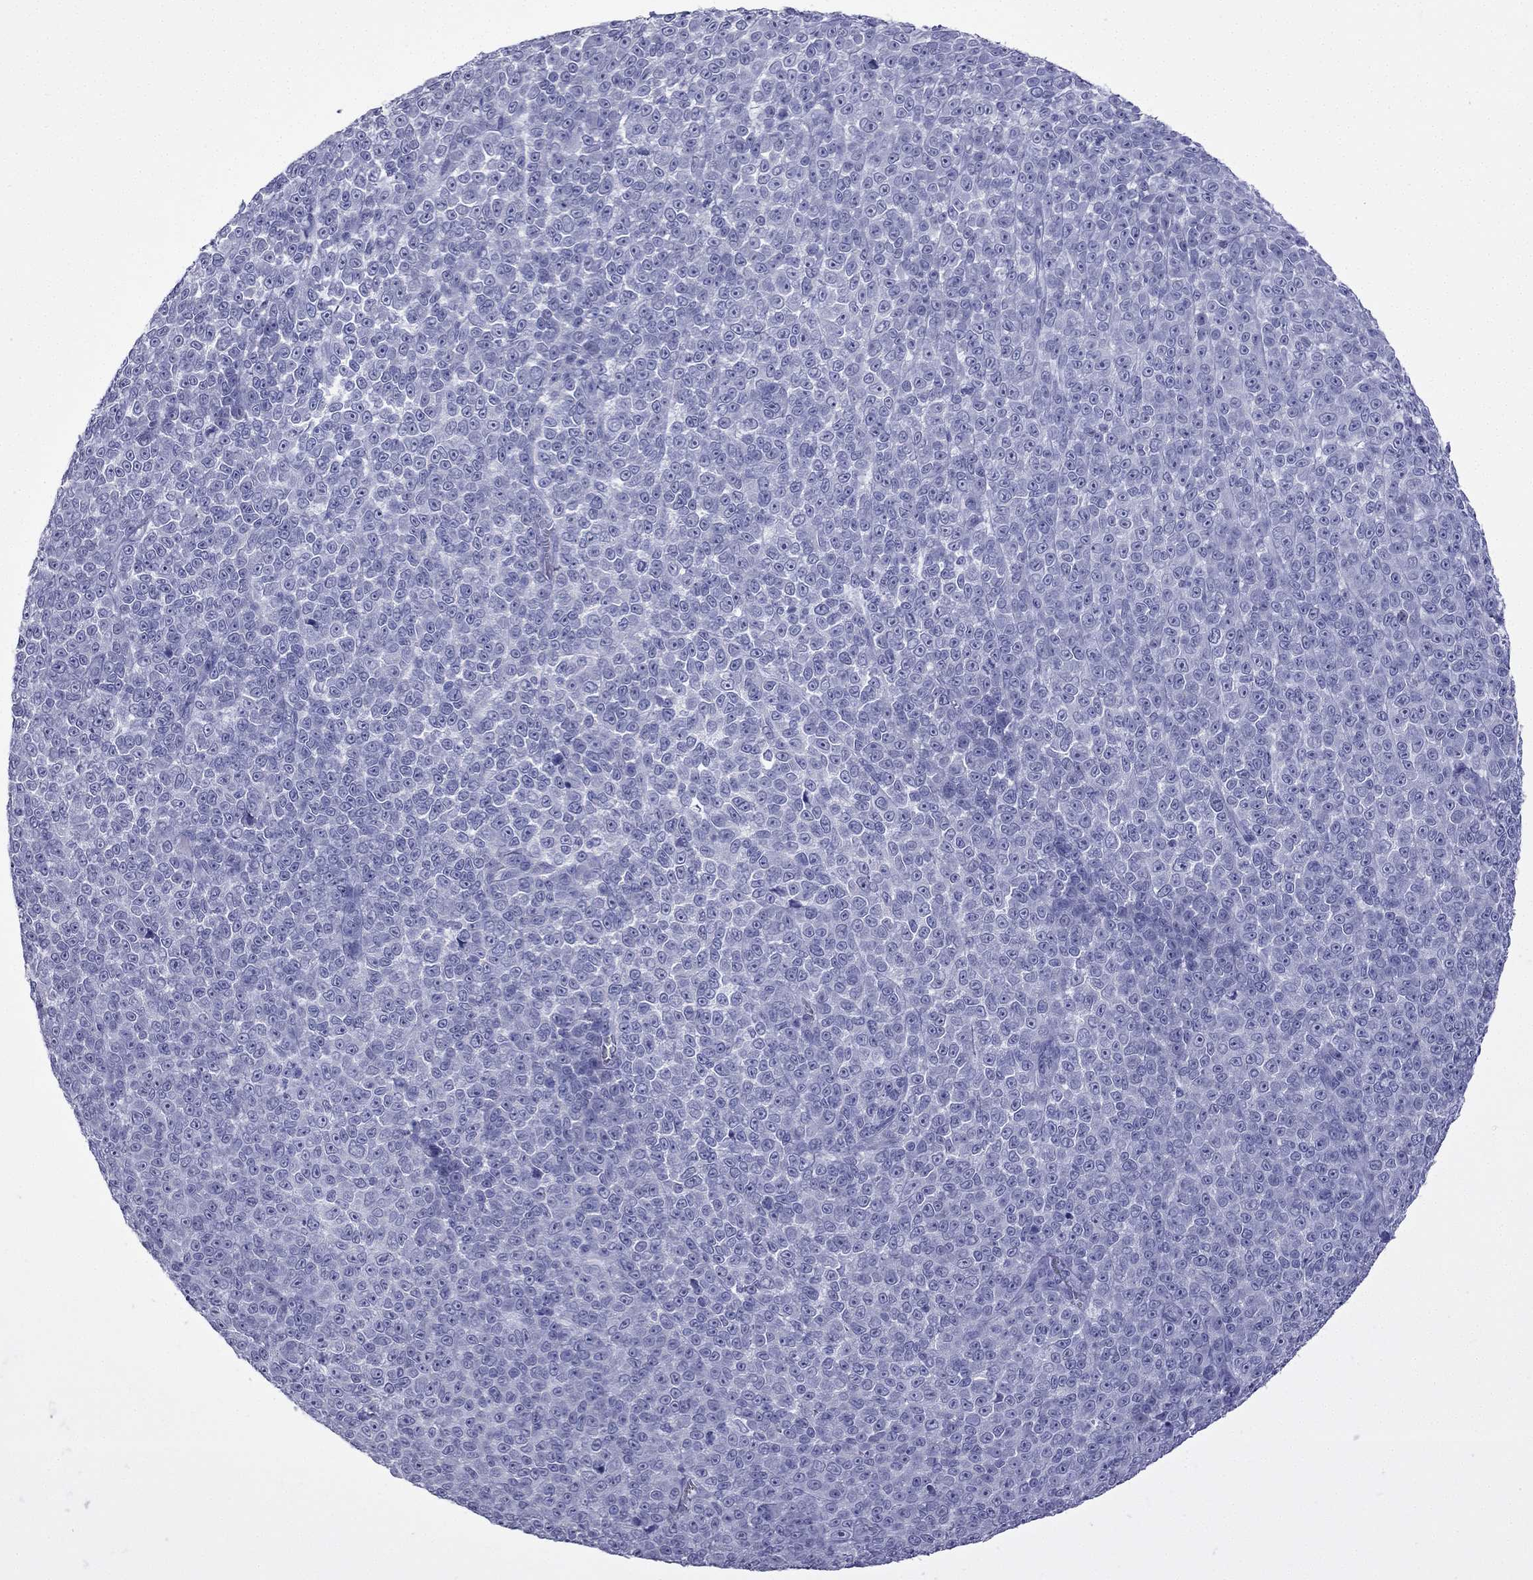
{"staining": {"intensity": "negative", "quantity": "none", "location": "none"}, "tissue": "melanoma", "cell_type": "Tumor cells", "image_type": "cancer", "snomed": [{"axis": "morphology", "description": "Malignant melanoma, NOS"}, {"axis": "topography", "description": "Skin"}], "caption": "Immunohistochemical staining of human melanoma exhibits no significant expression in tumor cells.", "gene": "GJA8", "patient": {"sex": "female", "age": 95}}